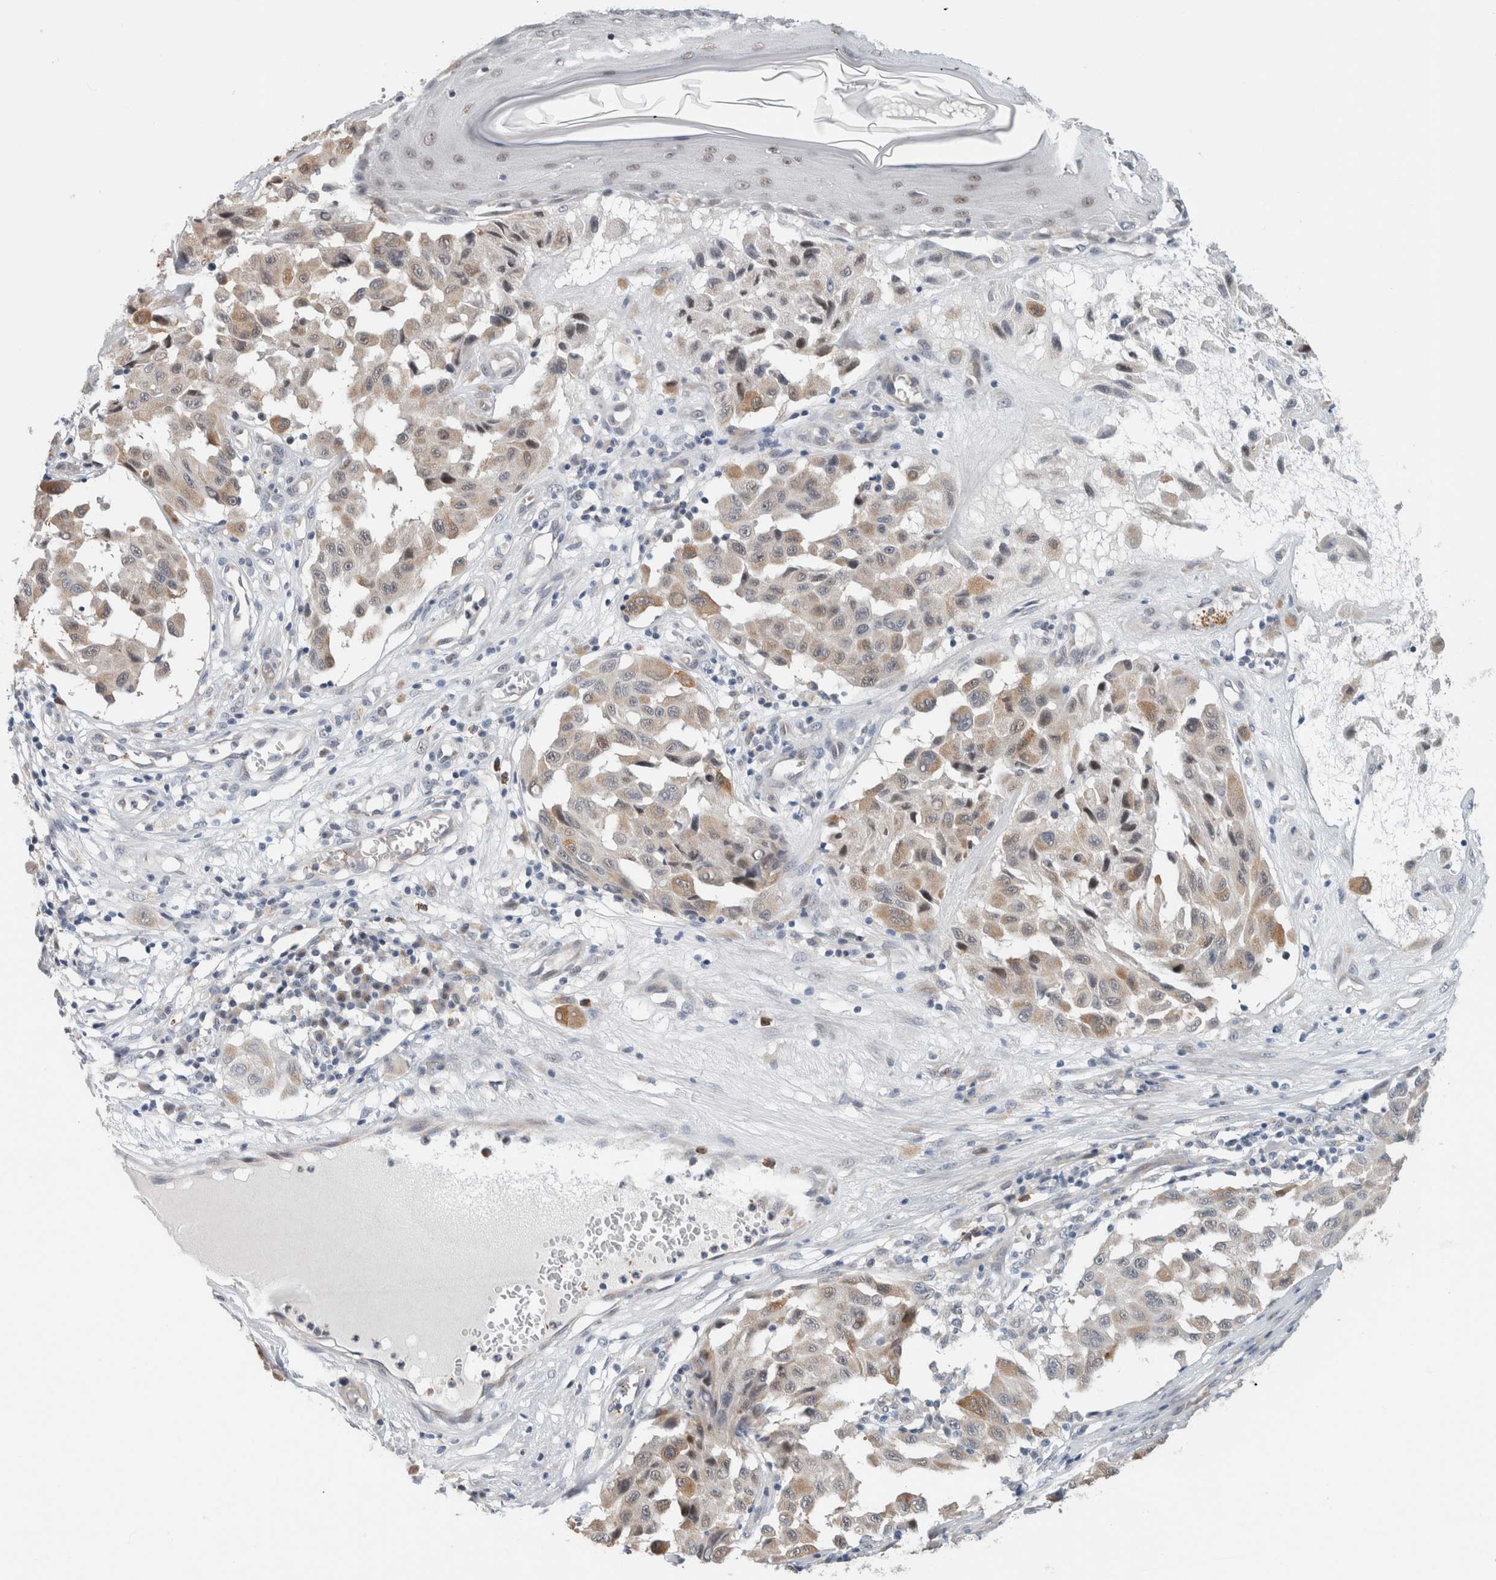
{"staining": {"intensity": "weak", "quantity": ">75%", "location": "cytoplasmic/membranous"}, "tissue": "melanoma", "cell_type": "Tumor cells", "image_type": "cancer", "snomed": [{"axis": "morphology", "description": "Malignant melanoma, NOS"}, {"axis": "topography", "description": "Skin"}], "caption": "Tumor cells reveal weak cytoplasmic/membranous staining in approximately >75% of cells in melanoma.", "gene": "CRAT", "patient": {"sex": "male", "age": 30}}